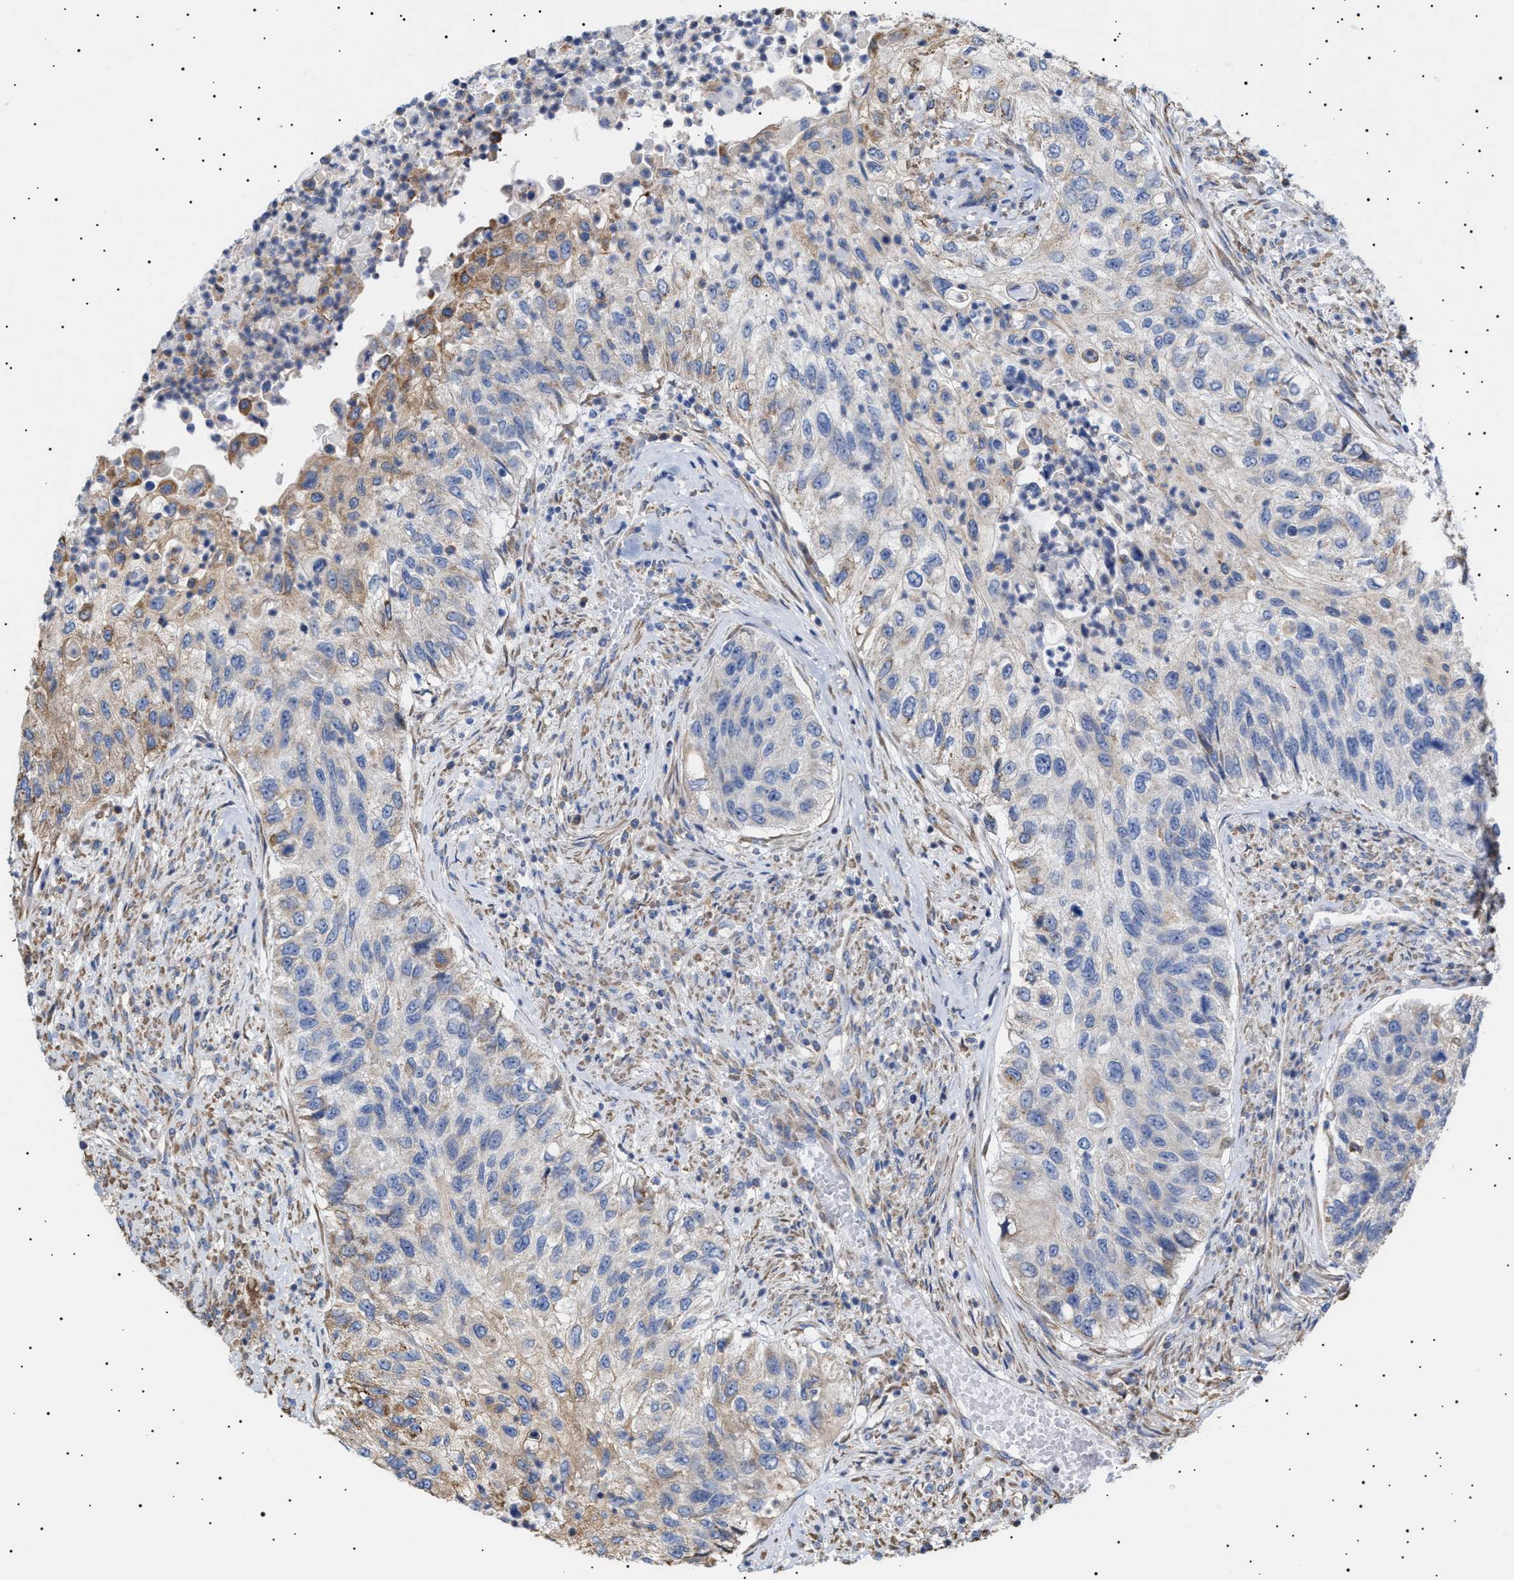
{"staining": {"intensity": "moderate", "quantity": "<25%", "location": "cytoplasmic/membranous"}, "tissue": "urothelial cancer", "cell_type": "Tumor cells", "image_type": "cancer", "snomed": [{"axis": "morphology", "description": "Urothelial carcinoma, High grade"}, {"axis": "topography", "description": "Urinary bladder"}], "caption": "DAB (3,3'-diaminobenzidine) immunohistochemical staining of urothelial cancer displays moderate cytoplasmic/membranous protein expression in approximately <25% of tumor cells.", "gene": "ERCC6L2", "patient": {"sex": "female", "age": 60}}